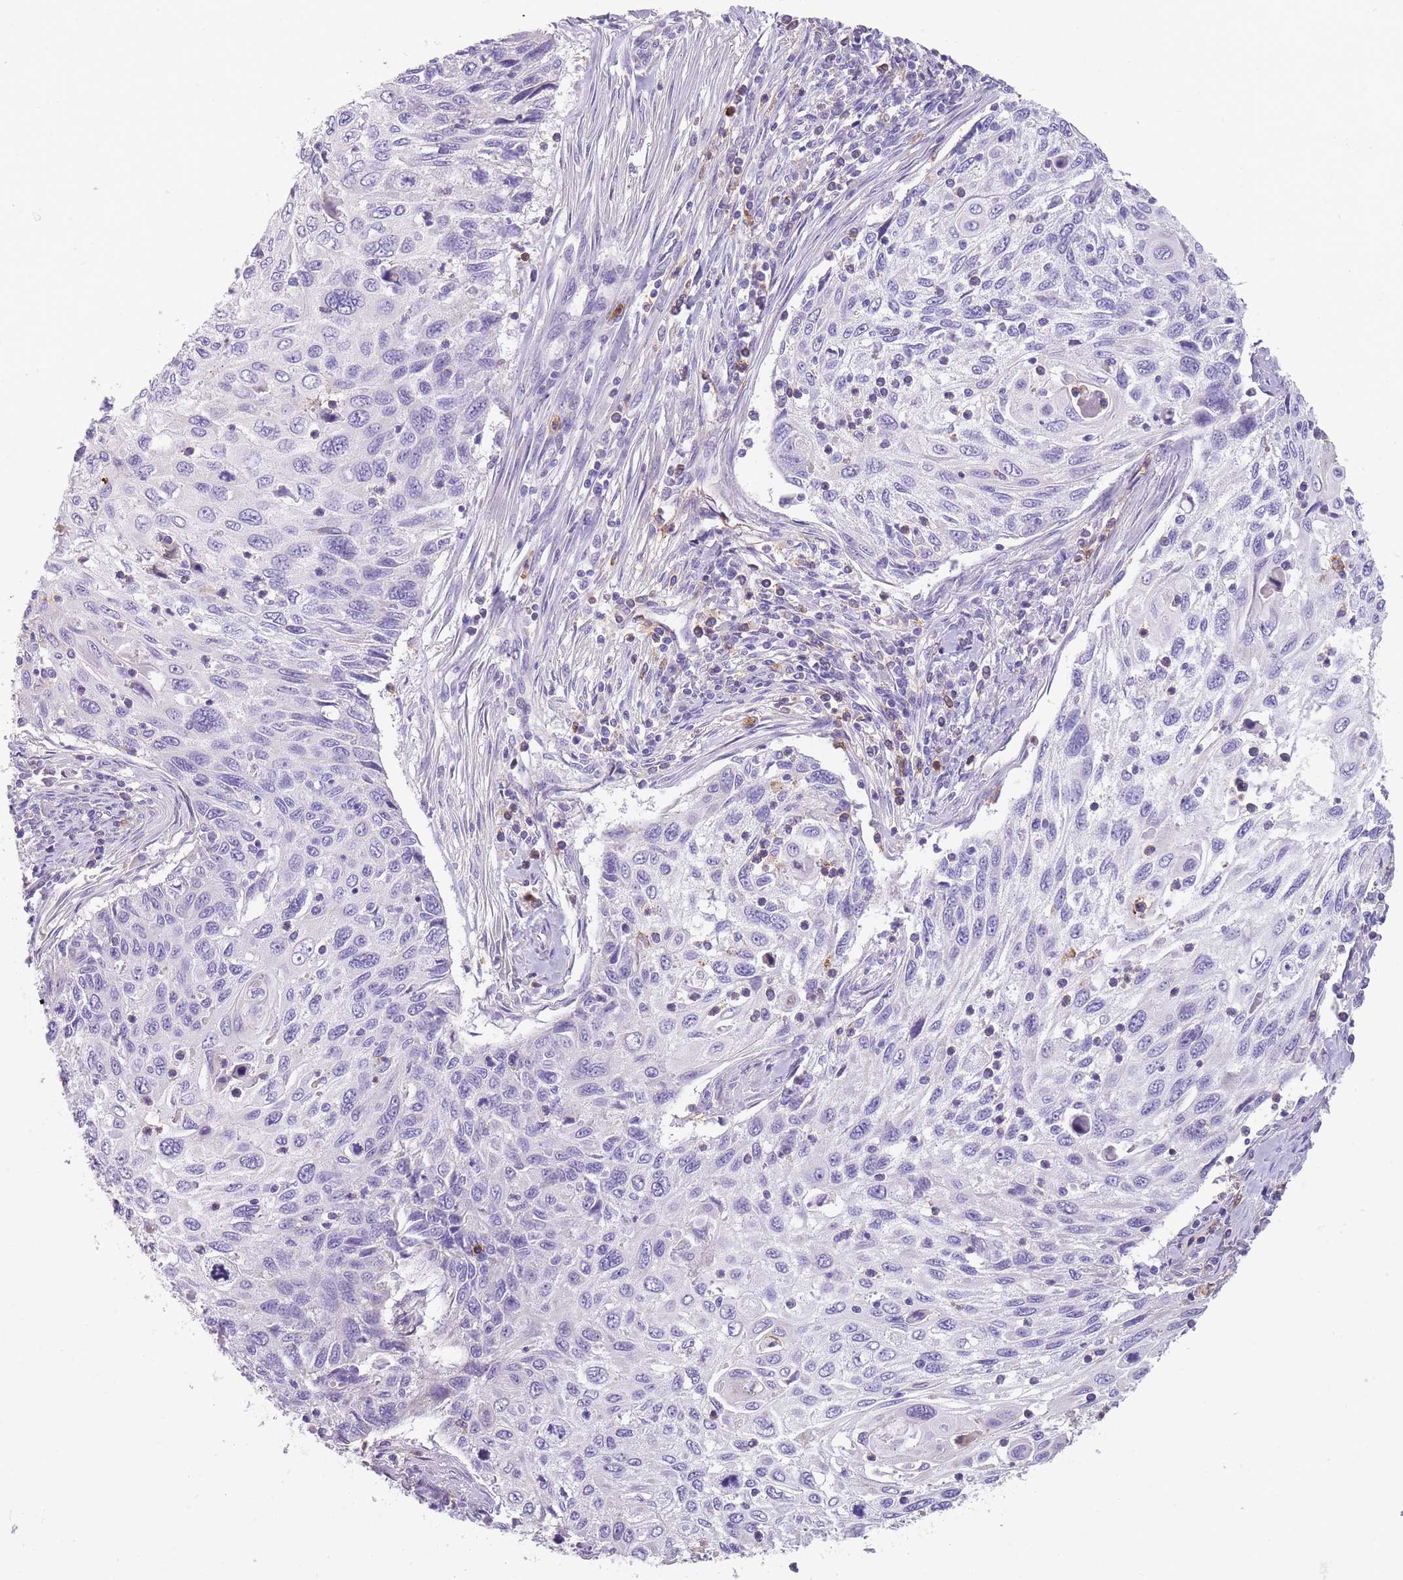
{"staining": {"intensity": "negative", "quantity": "none", "location": "none"}, "tissue": "cervical cancer", "cell_type": "Tumor cells", "image_type": "cancer", "snomed": [{"axis": "morphology", "description": "Squamous cell carcinoma, NOS"}, {"axis": "topography", "description": "Cervix"}], "caption": "Immunohistochemistry of squamous cell carcinoma (cervical) reveals no staining in tumor cells. Nuclei are stained in blue.", "gene": "CR1L", "patient": {"sex": "female", "age": 70}}